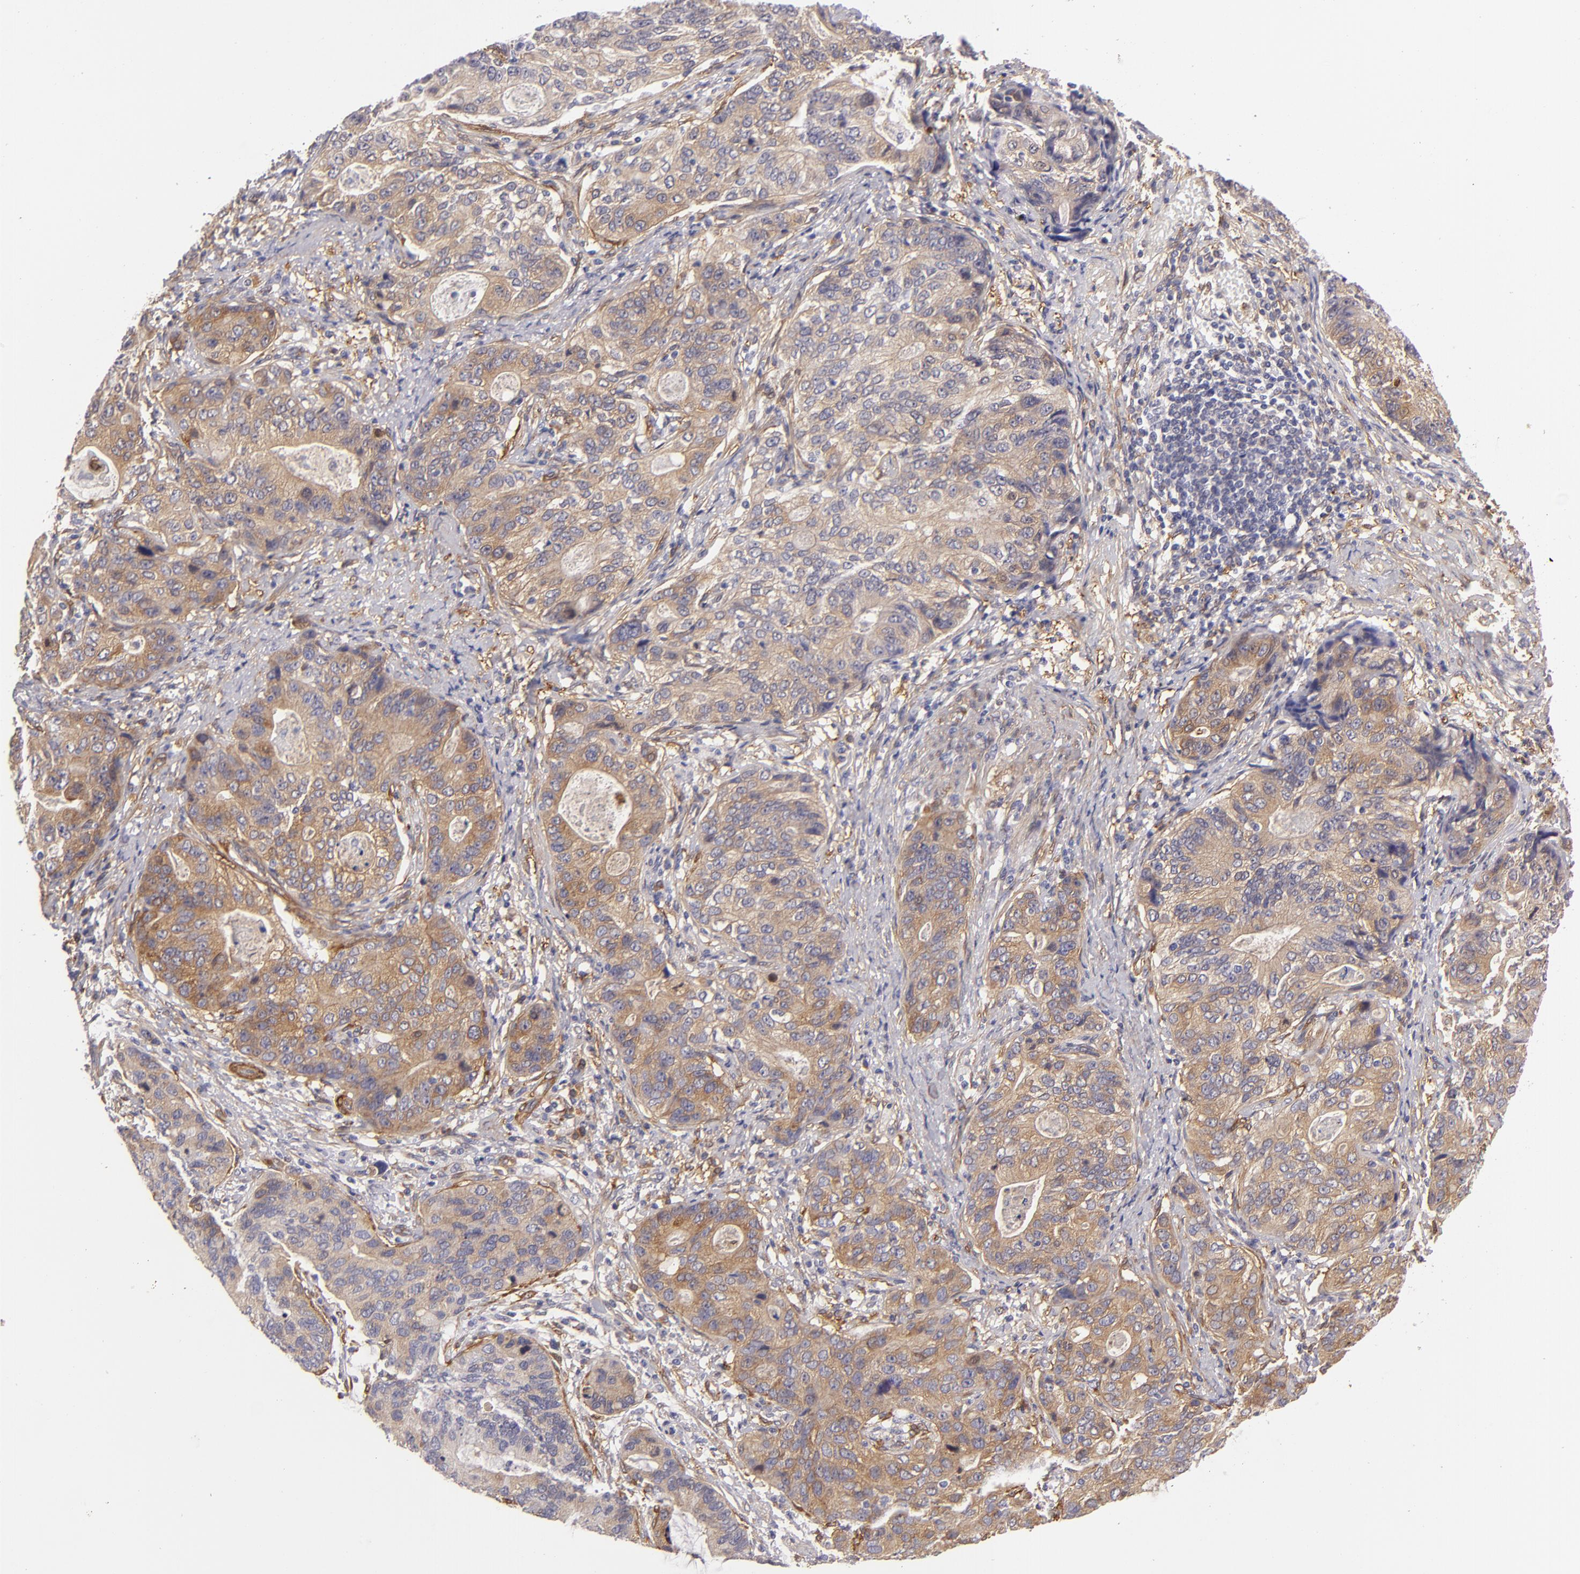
{"staining": {"intensity": "moderate", "quantity": ">75%", "location": "cytoplasmic/membranous"}, "tissue": "stomach cancer", "cell_type": "Tumor cells", "image_type": "cancer", "snomed": [{"axis": "morphology", "description": "Adenocarcinoma, NOS"}, {"axis": "topography", "description": "Esophagus"}, {"axis": "topography", "description": "Stomach"}], "caption": "DAB (3,3'-diaminobenzidine) immunohistochemical staining of human stomach cancer (adenocarcinoma) demonstrates moderate cytoplasmic/membranous protein staining in about >75% of tumor cells.", "gene": "VCL", "patient": {"sex": "male", "age": 74}}